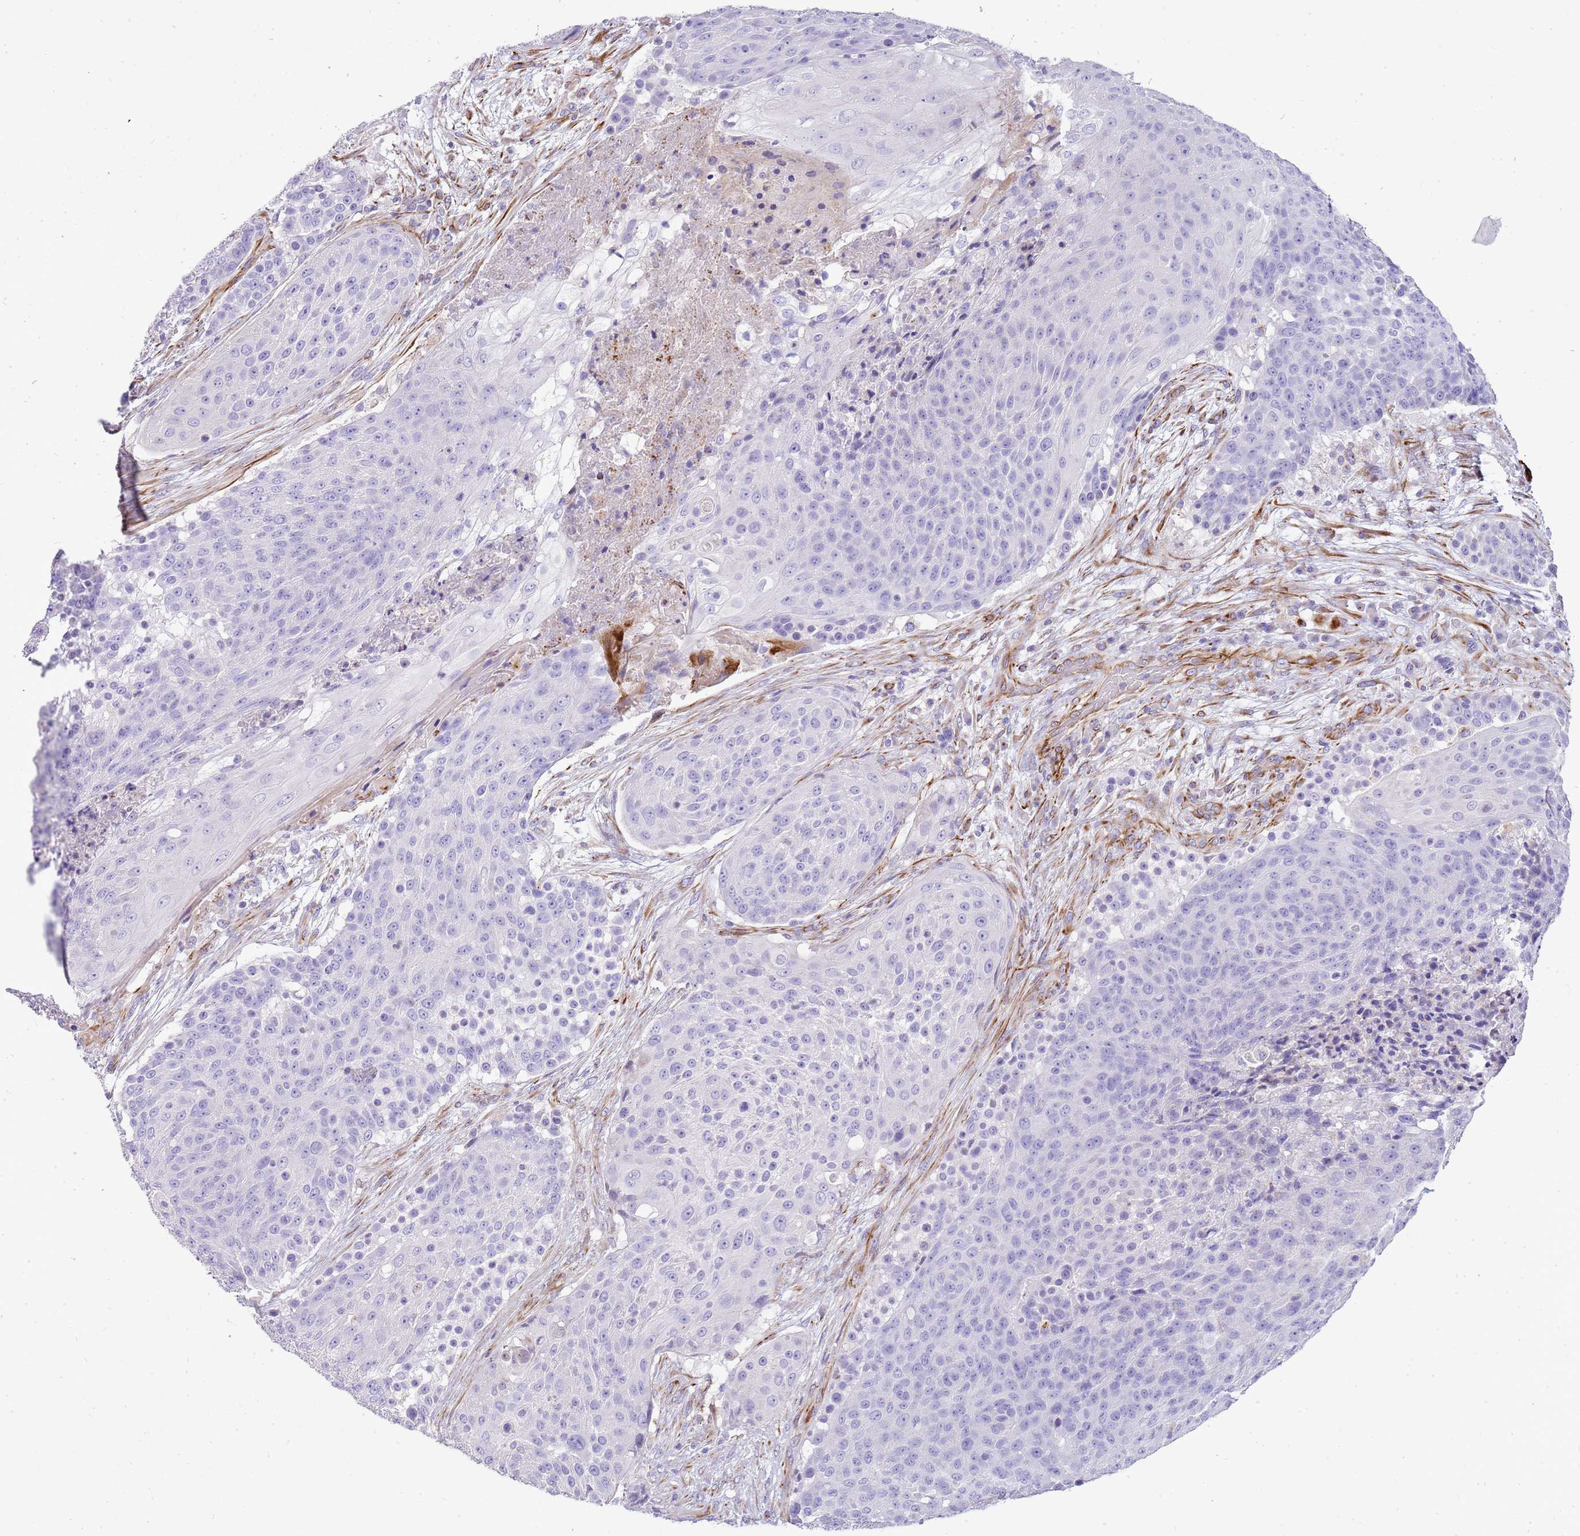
{"staining": {"intensity": "negative", "quantity": "none", "location": "none"}, "tissue": "urothelial cancer", "cell_type": "Tumor cells", "image_type": "cancer", "snomed": [{"axis": "morphology", "description": "Urothelial carcinoma, High grade"}, {"axis": "topography", "description": "Urinary bladder"}], "caption": "The micrograph exhibits no significant positivity in tumor cells of urothelial cancer.", "gene": "ZDHHC1", "patient": {"sex": "female", "age": 63}}